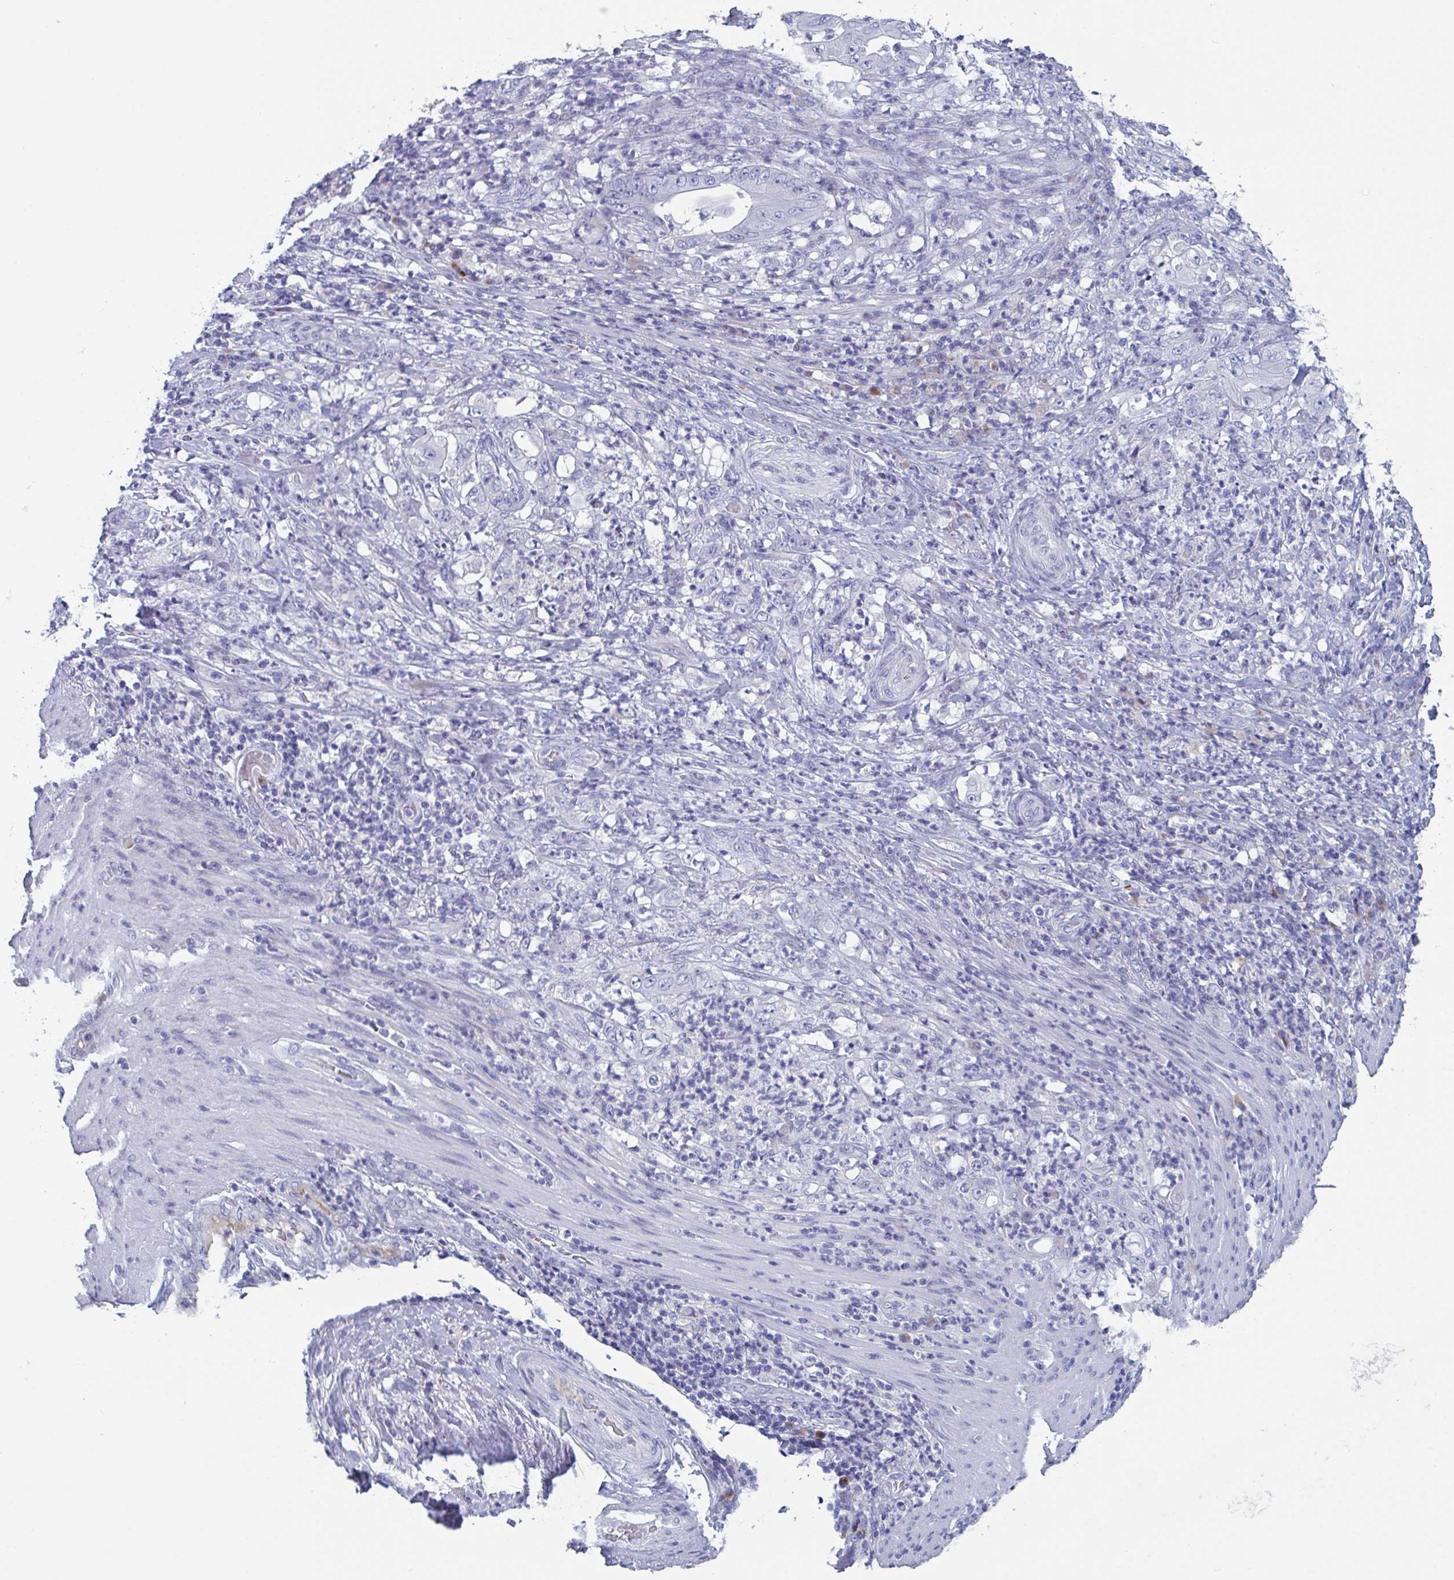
{"staining": {"intensity": "negative", "quantity": "none", "location": "none"}, "tissue": "stomach cancer", "cell_type": "Tumor cells", "image_type": "cancer", "snomed": [{"axis": "morphology", "description": "Adenocarcinoma, NOS"}, {"axis": "topography", "description": "Stomach"}], "caption": "An immunohistochemistry (IHC) micrograph of stomach adenocarcinoma is shown. There is no staining in tumor cells of stomach adenocarcinoma.", "gene": "NT5C3B", "patient": {"sex": "female", "age": 73}}